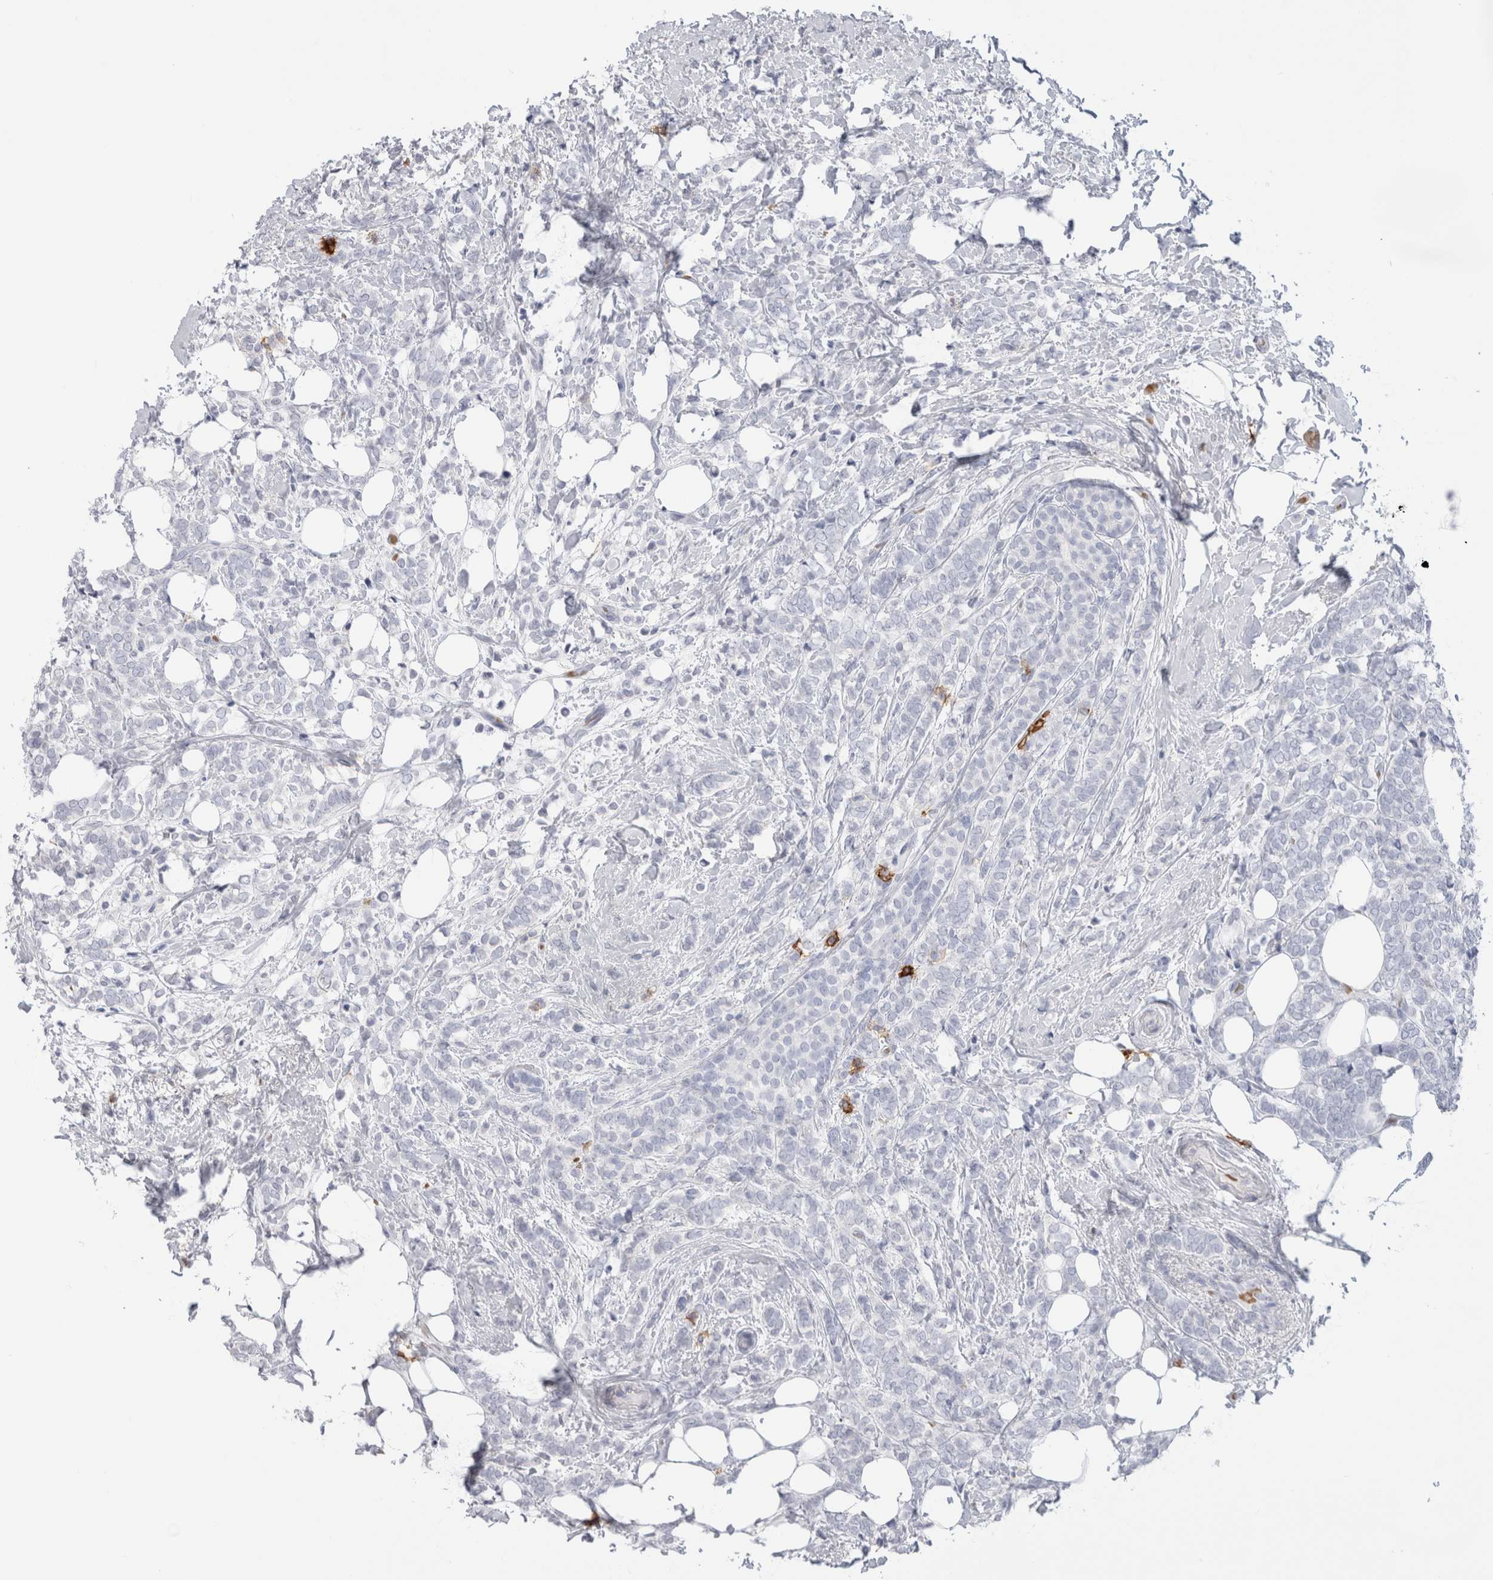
{"staining": {"intensity": "negative", "quantity": "none", "location": "none"}, "tissue": "breast cancer", "cell_type": "Tumor cells", "image_type": "cancer", "snomed": [{"axis": "morphology", "description": "Lobular carcinoma"}, {"axis": "topography", "description": "Breast"}], "caption": "A high-resolution micrograph shows immunohistochemistry (IHC) staining of breast lobular carcinoma, which shows no significant positivity in tumor cells.", "gene": "CD38", "patient": {"sex": "female", "age": 50}}